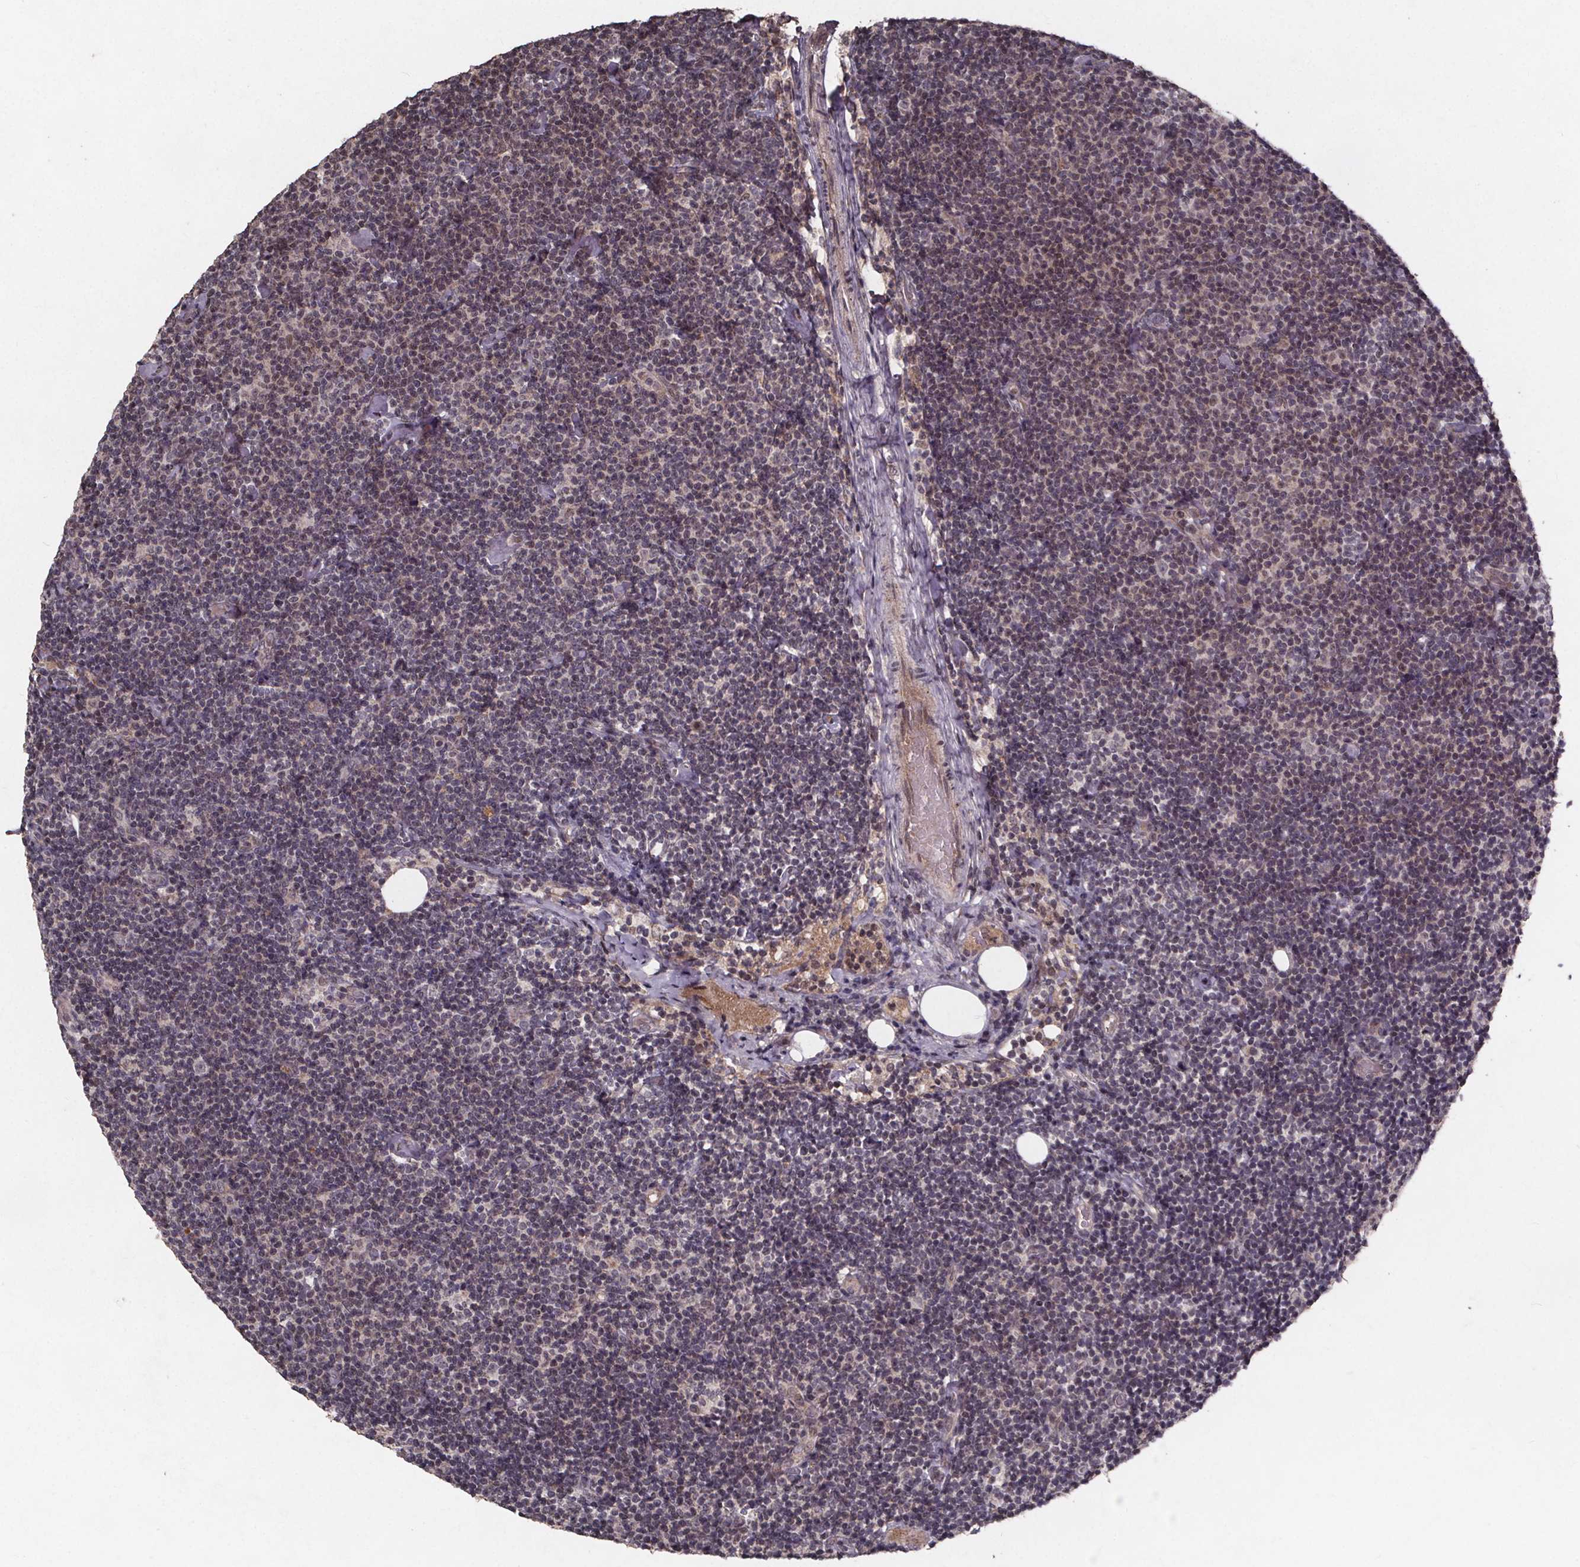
{"staining": {"intensity": "weak", "quantity": "<25%", "location": "nuclear"}, "tissue": "lymphoma", "cell_type": "Tumor cells", "image_type": "cancer", "snomed": [{"axis": "morphology", "description": "Malignant lymphoma, non-Hodgkin's type, Low grade"}, {"axis": "topography", "description": "Lymph node"}], "caption": "Micrograph shows no protein staining in tumor cells of lymphoma tissue.", "gene": "GPX3", "patient": {"sex": "male", "age": 81}}